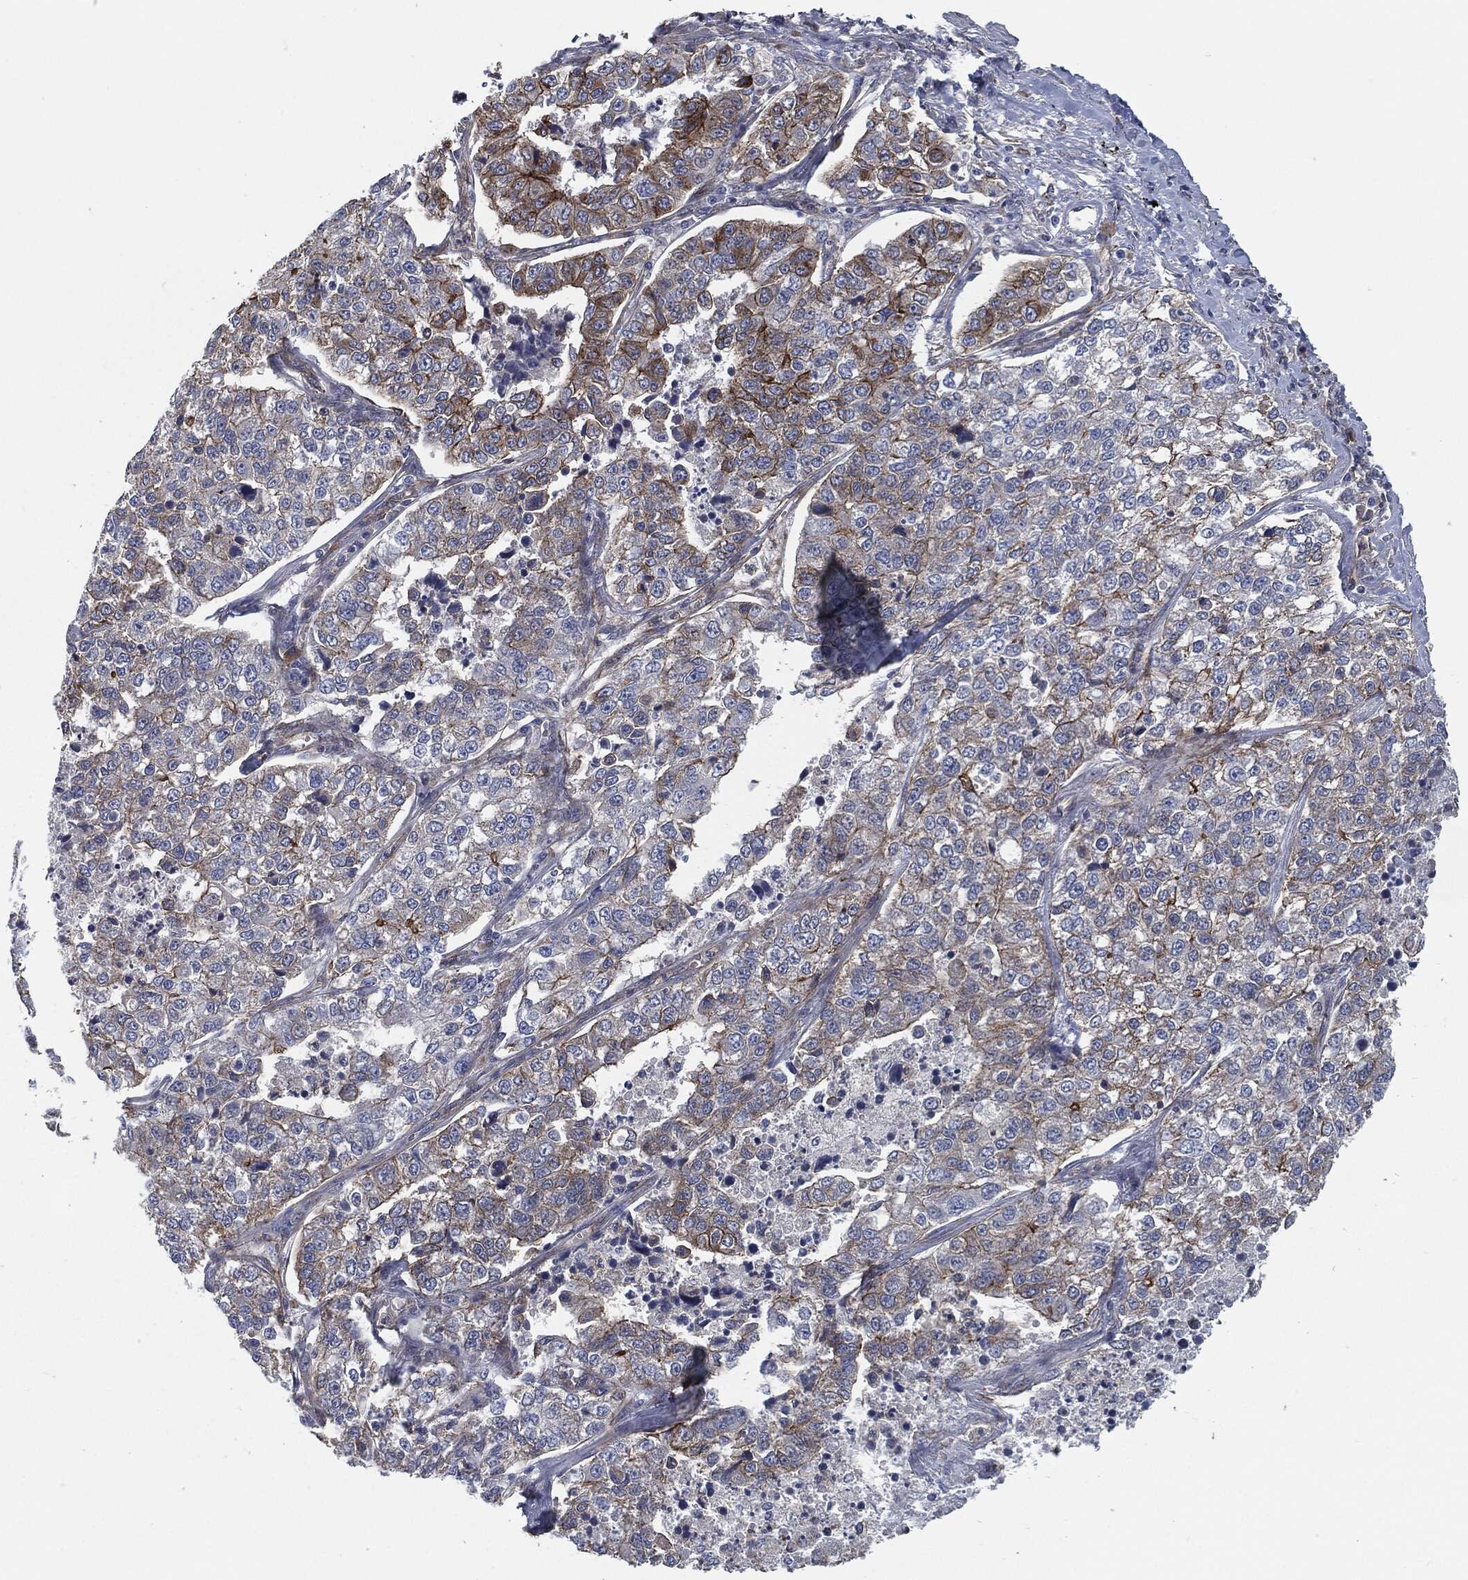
{"staining": {"intensity": "strong", "quantity": "<25%", "location": "cytoplasmic/membranous"}, "tissue": "lung cancer", "cell_type": "Tumor cells", "image_type": "cancer", "snomed": [{"axis": "morphology", "description": "Adenocarcinoma, NOS"}, {"axis": "topography", "description": "Lung"}], "caption": "Brown immunohistochemical staining in lung adenocarcinoma shows strong cytoplasmic/membranous expression in approximately <25% of tumor cells.", "gene": "SVIL", "patient": {"sex": "male", "age": 49}}